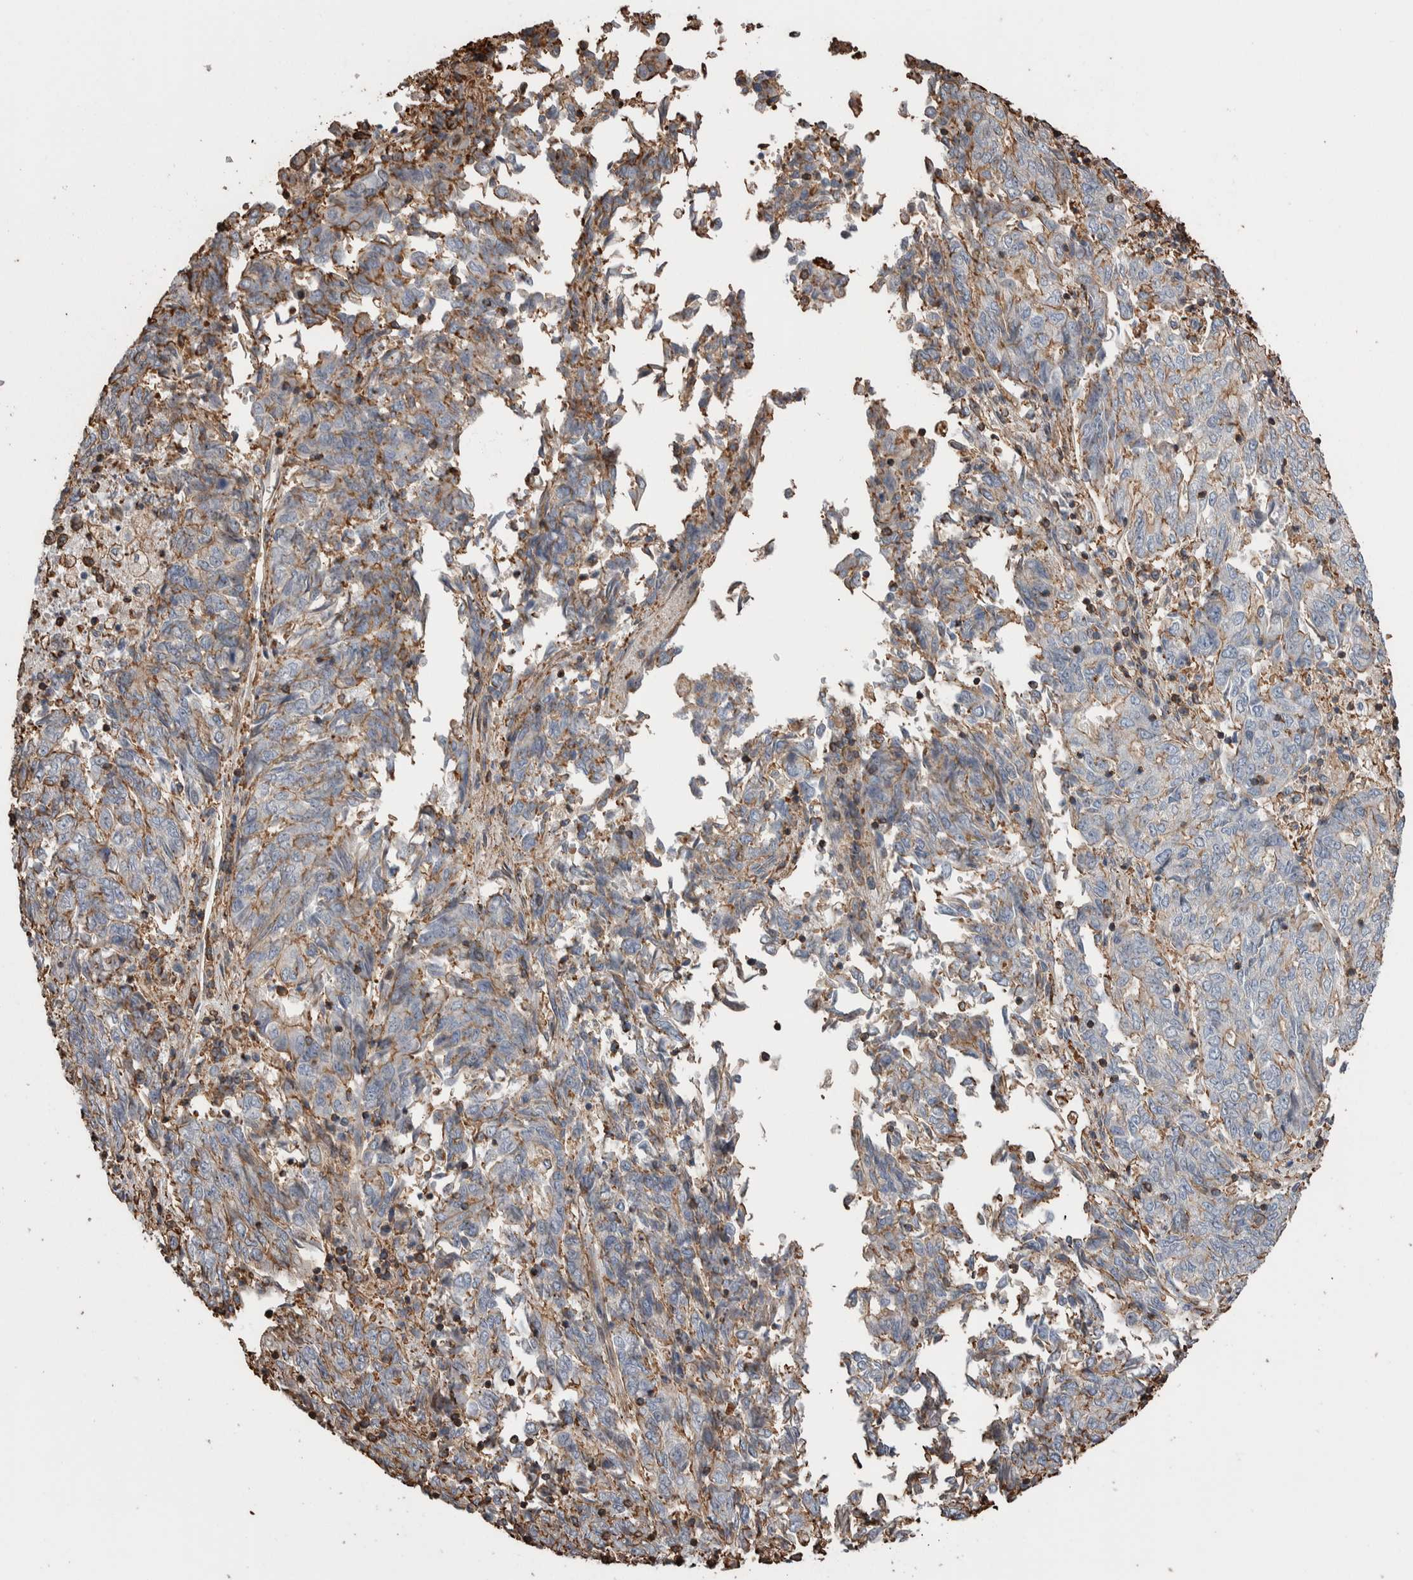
{"staining": {"intensity": "weak", "quantity": "25%-75%", "location": "cytoplasmic/membranous"}, "tissue": "endometrial cancer", "cell_type": "Tumor cells", "image_type": "cancer", "snomed": [{"axis": "morphology", "description": "Adenocarcinoma, NOS"}, {"axis": "topography", "description": "Endometrium"}], "caption": "Immunohistochemistry (IHC) image of neoplastic tissue: endometrial cancer (adenocarcinoma) stained using immunohistochemistry (IHC) demonstrates low levels of weak protein expression localized specifically in the cytoplasmic/membranous of tumor cells, appearing as a cytoplasmic/membranous brown color.", "gene": "ENPP2", "patient": {"sex": "female", "age": 80}}